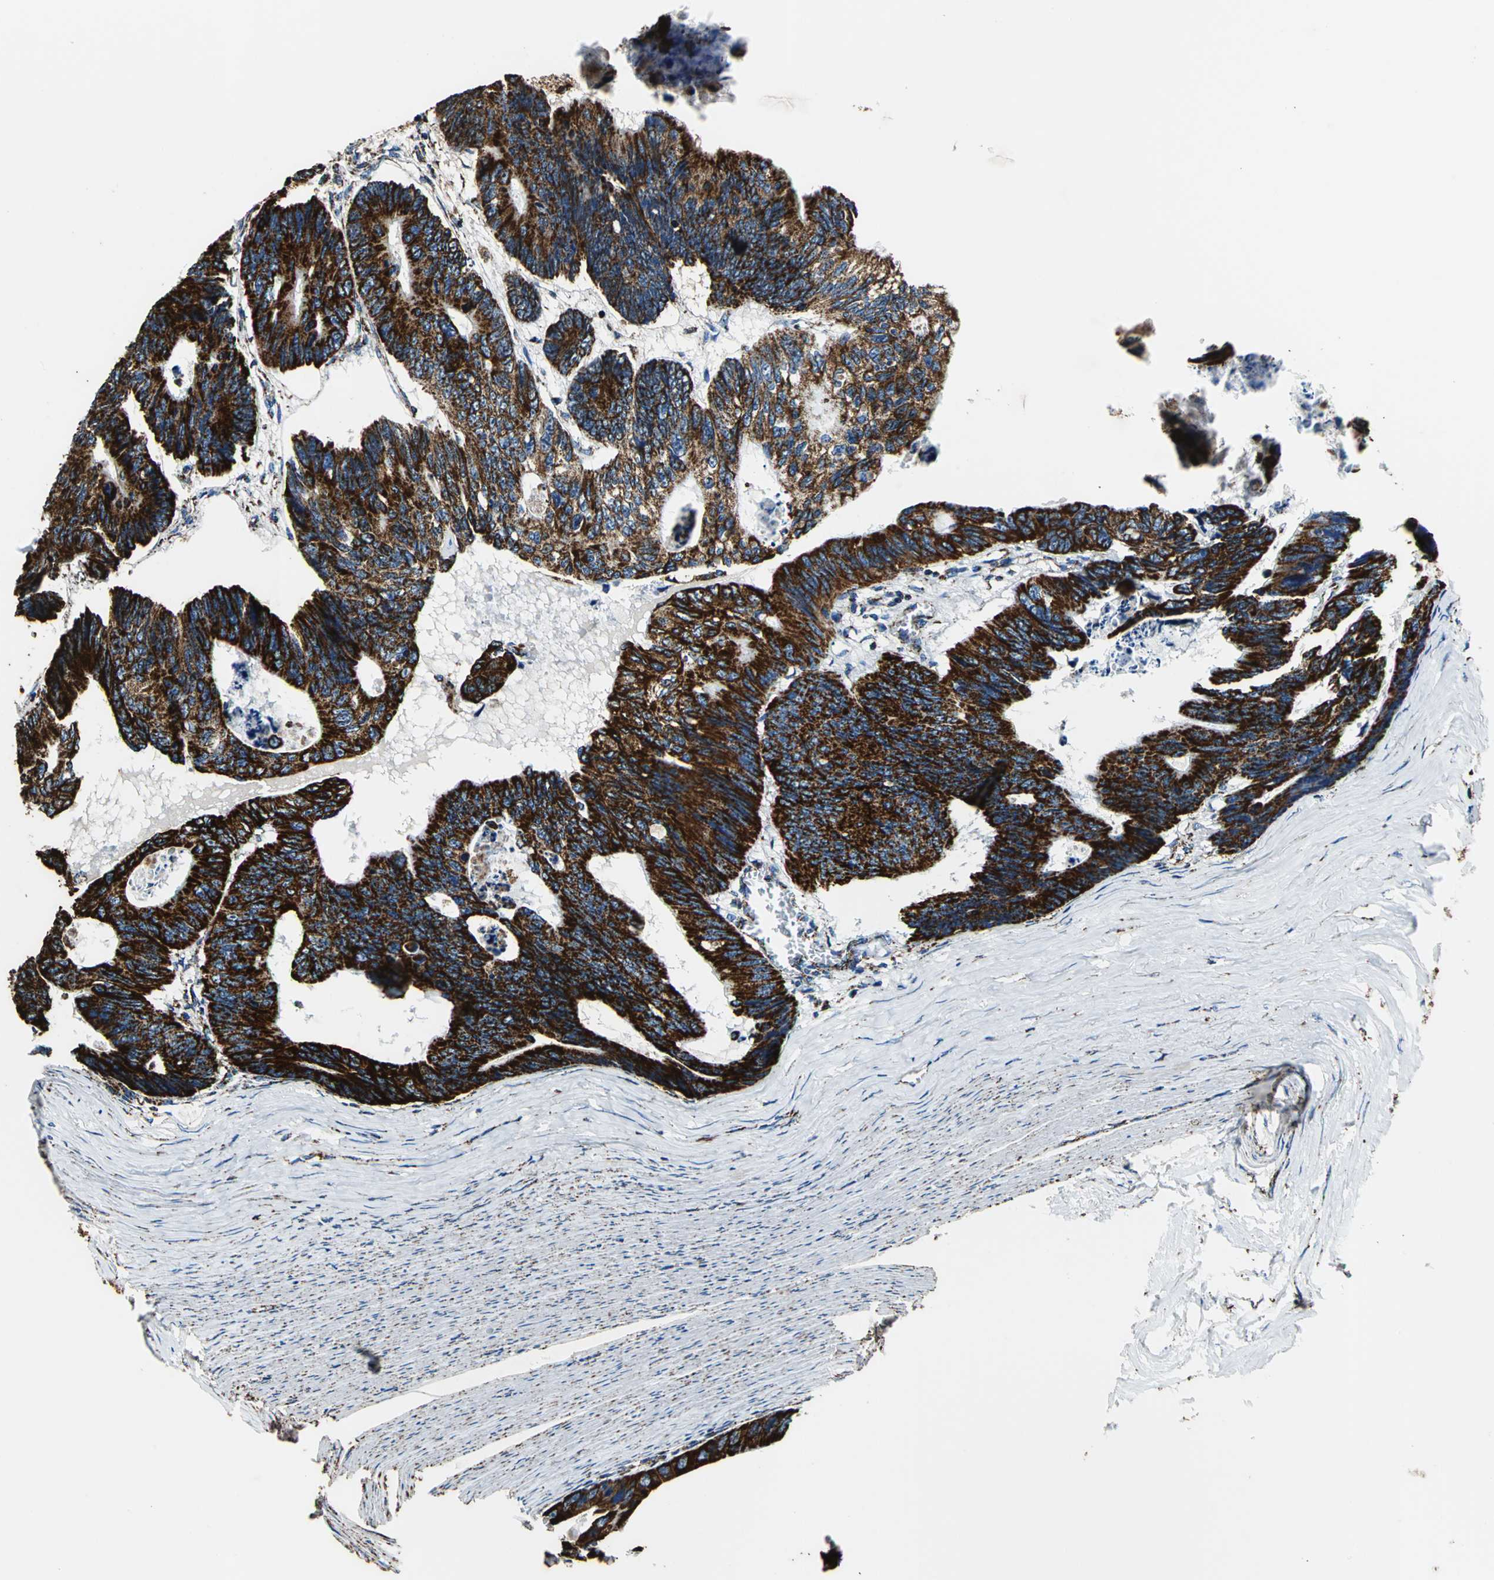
{"staining": {"intensity": "strong", "quantity": ">75%", "location": "cytoplasmic/membranous"}, "tissue": "colorectal cancer", "cell_type": "Tumor cells", "image_type": "cancer", "snomed": [{"axis": "morphology", "description": "Adenocarcinoma, NOS"}, {"axis": "topography", "description": "Colon"}], "caption": "A micrograph of human colorectal adenocarcinoma stained for a protein demonstrates strong cytoplasmic/membranous brown staining in tumor cells. Nuclei are stained in blue.", "gene": "ECH1", "patient": {"sex": "female", "age": 55}}